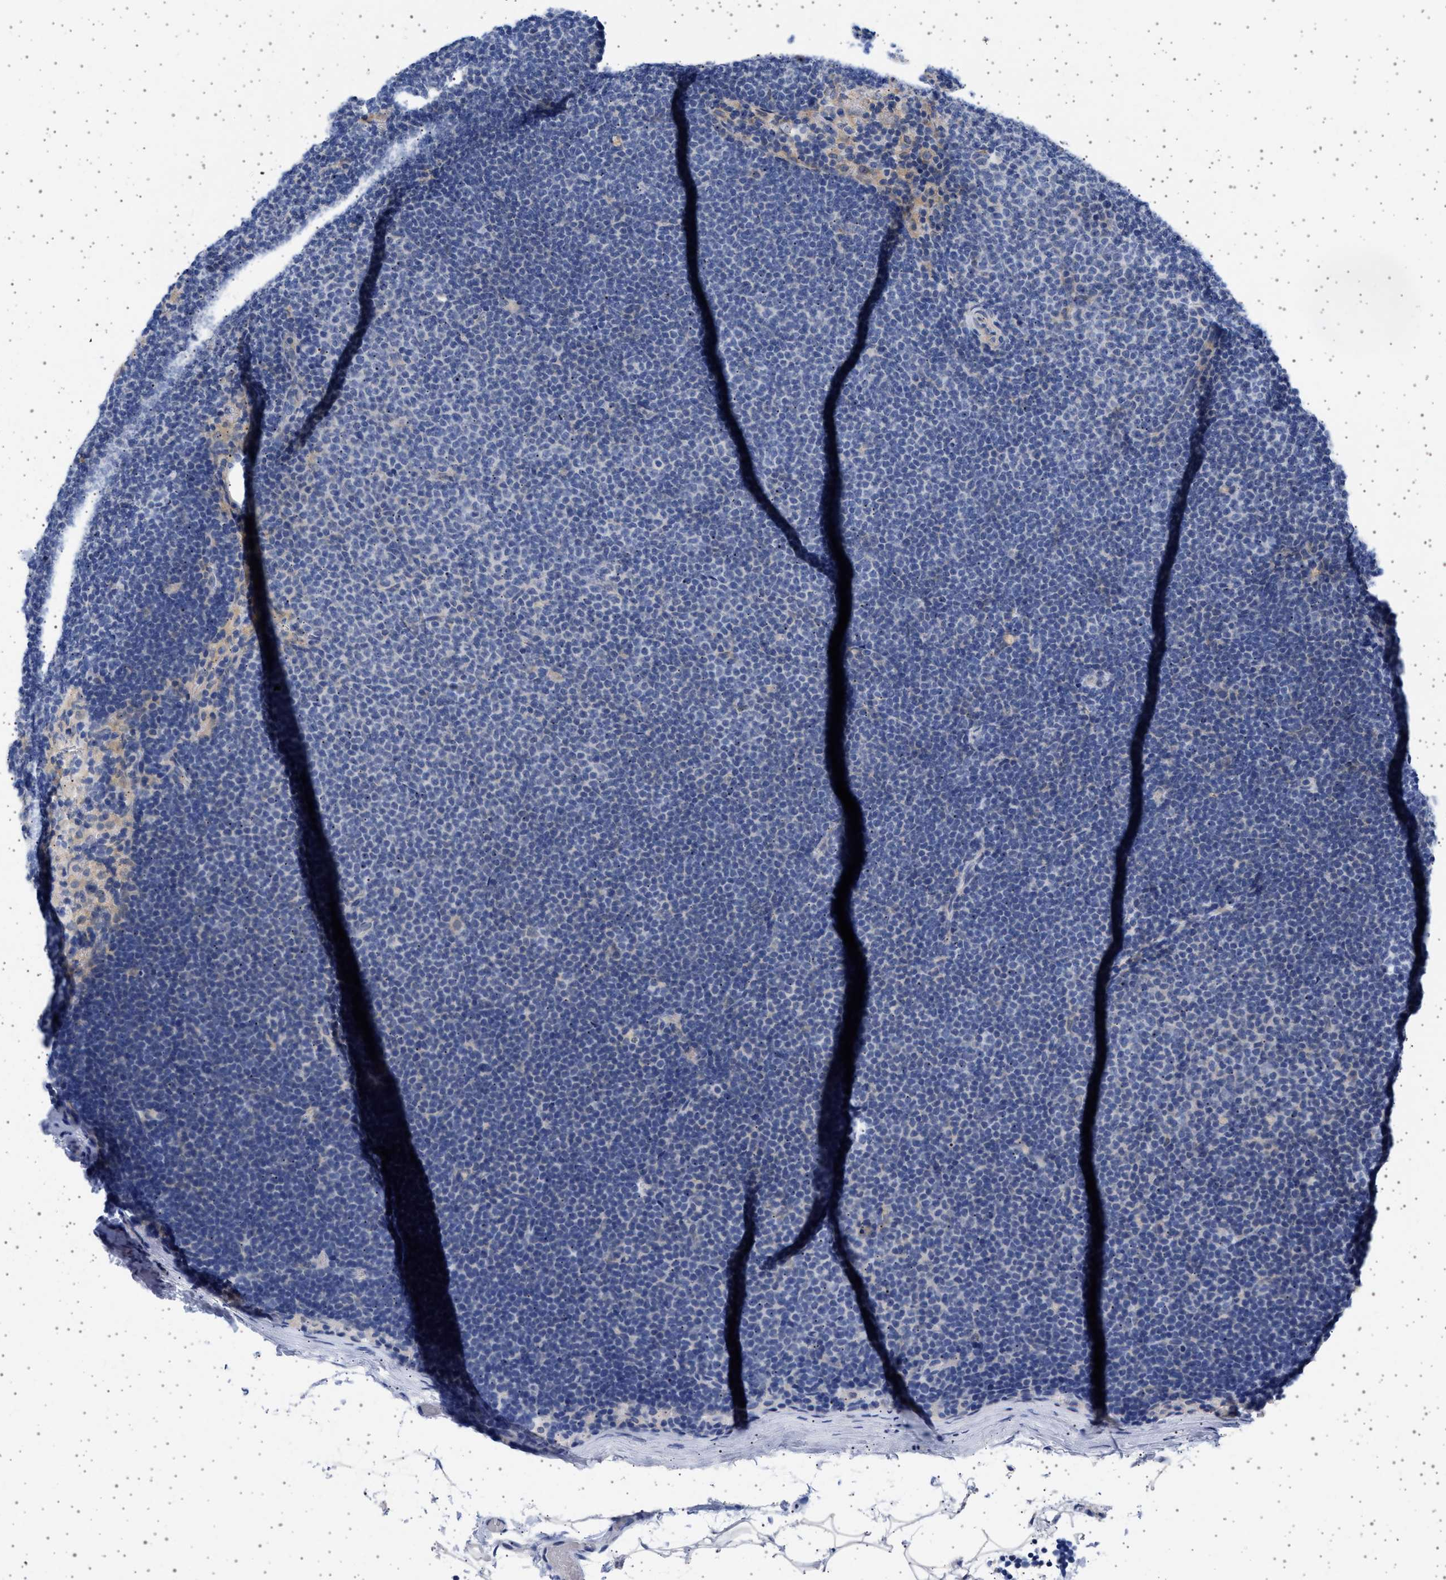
{"staining": {"intensity": "negative", "quantity": "none", "location": "none"}, "tissue": "lymphoma", "cell_type": "Tumor cells", "image_type": "cancer", "snomed": [{"axis": "morphology", "description": "Malignant lymphoma, non-Hodgkin's type, Low grade"}, {"axis": "topography", "description": "Lymph node"}], "caption": "An IHC histopathology image of low-grade malignant lymphoma, non-Hodgkin's type is shown. There is no staining in tumor cells of low-grade malignant lymphoma, non-Hodgkin's type.", "gene": "TRMT10B", "patient": {"sex": "female", "age": 53}}